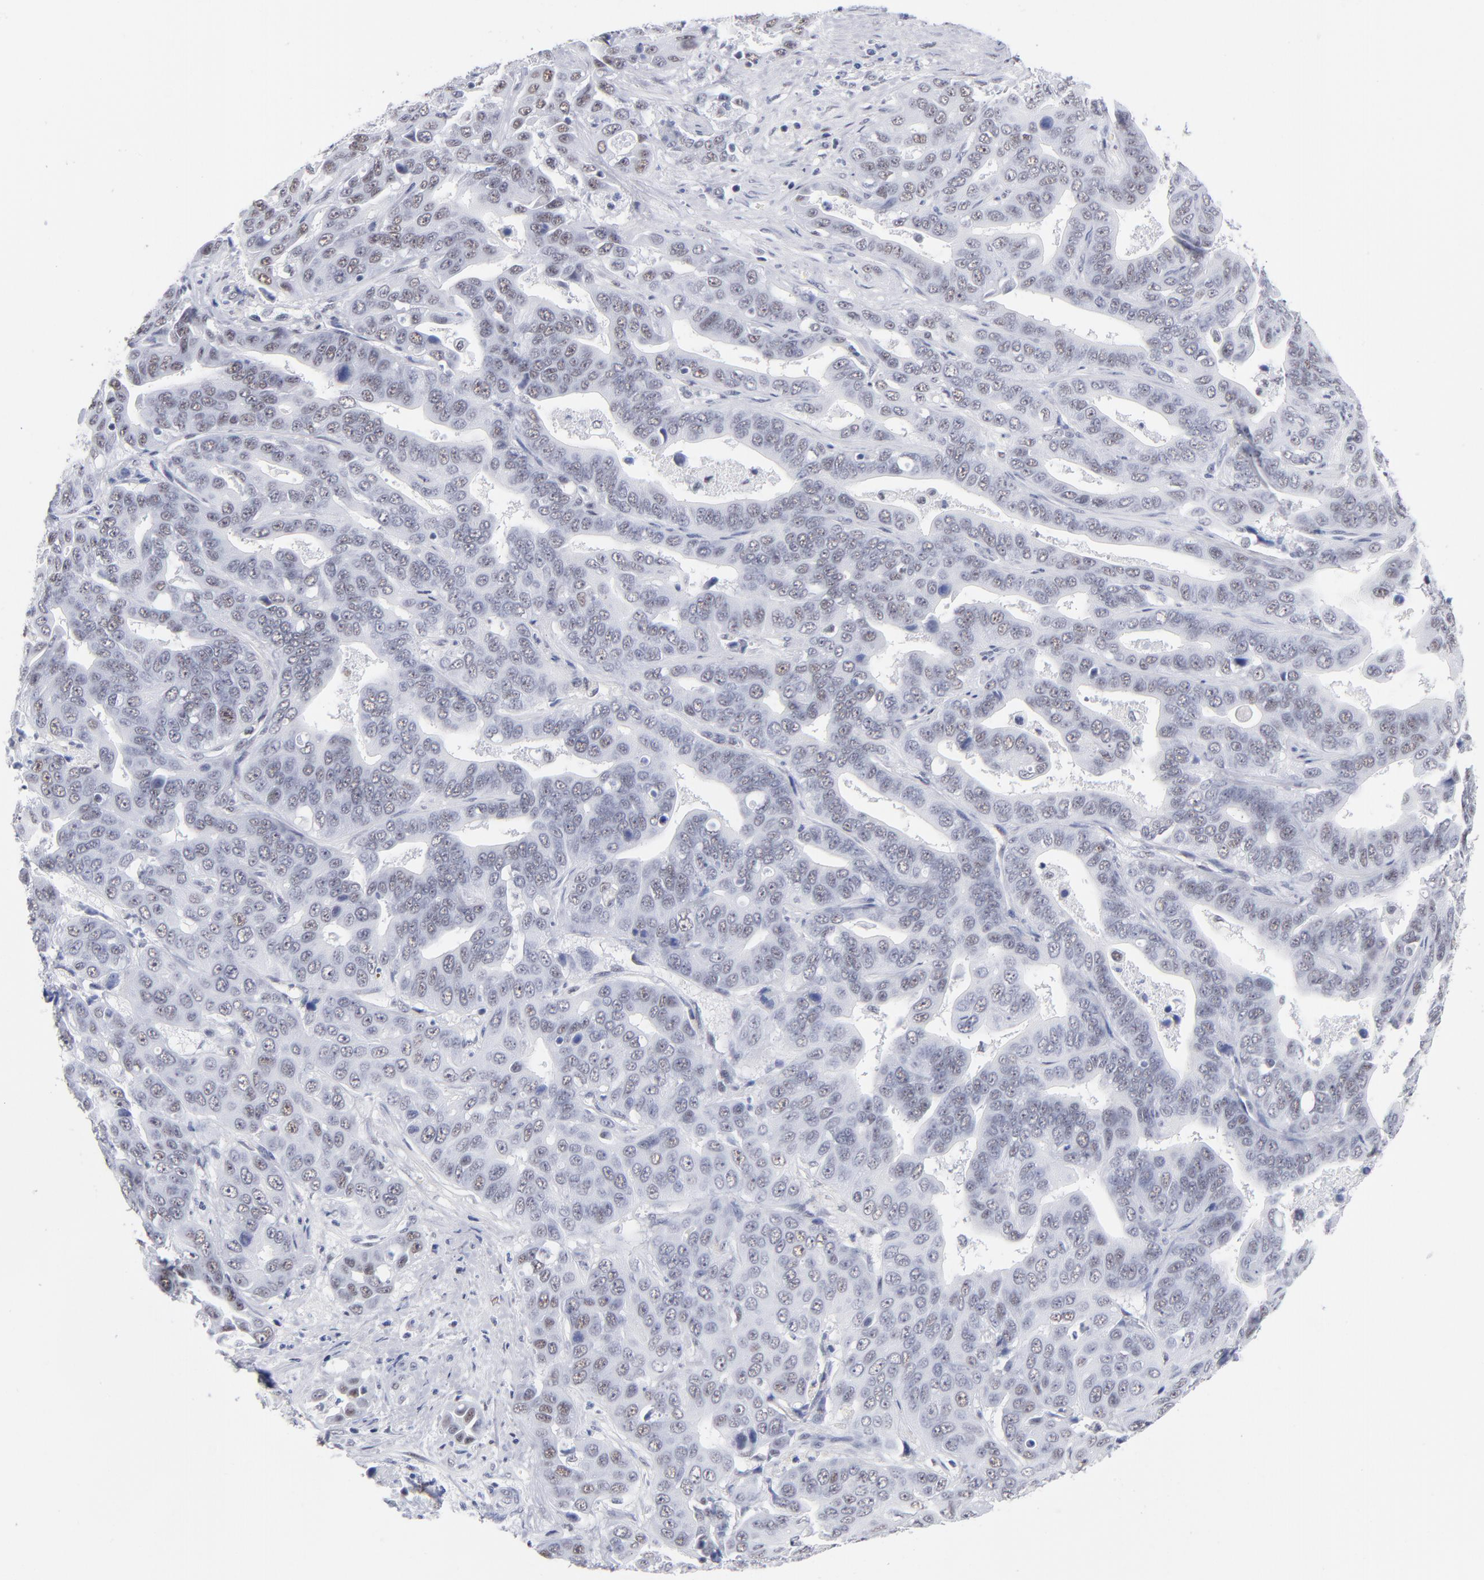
{"staining": {"intensity": "weak", "quantity": "<25%", "location": "nuclear"}, "tissue": "liver cancer", "cell_type": "Tumor cells", "image_type": "cancer", "snomed": [{"axis": "morphology", "description": "Cholangiocarcinoma"}, {"axis": "topography", "description": "Liver"}], "caption": "Tumor cells show no significant protein expression in cholangiocarcinoma (liver).", "gene": "SNRPB", "patient": {"sex": "female", "age": 52}}